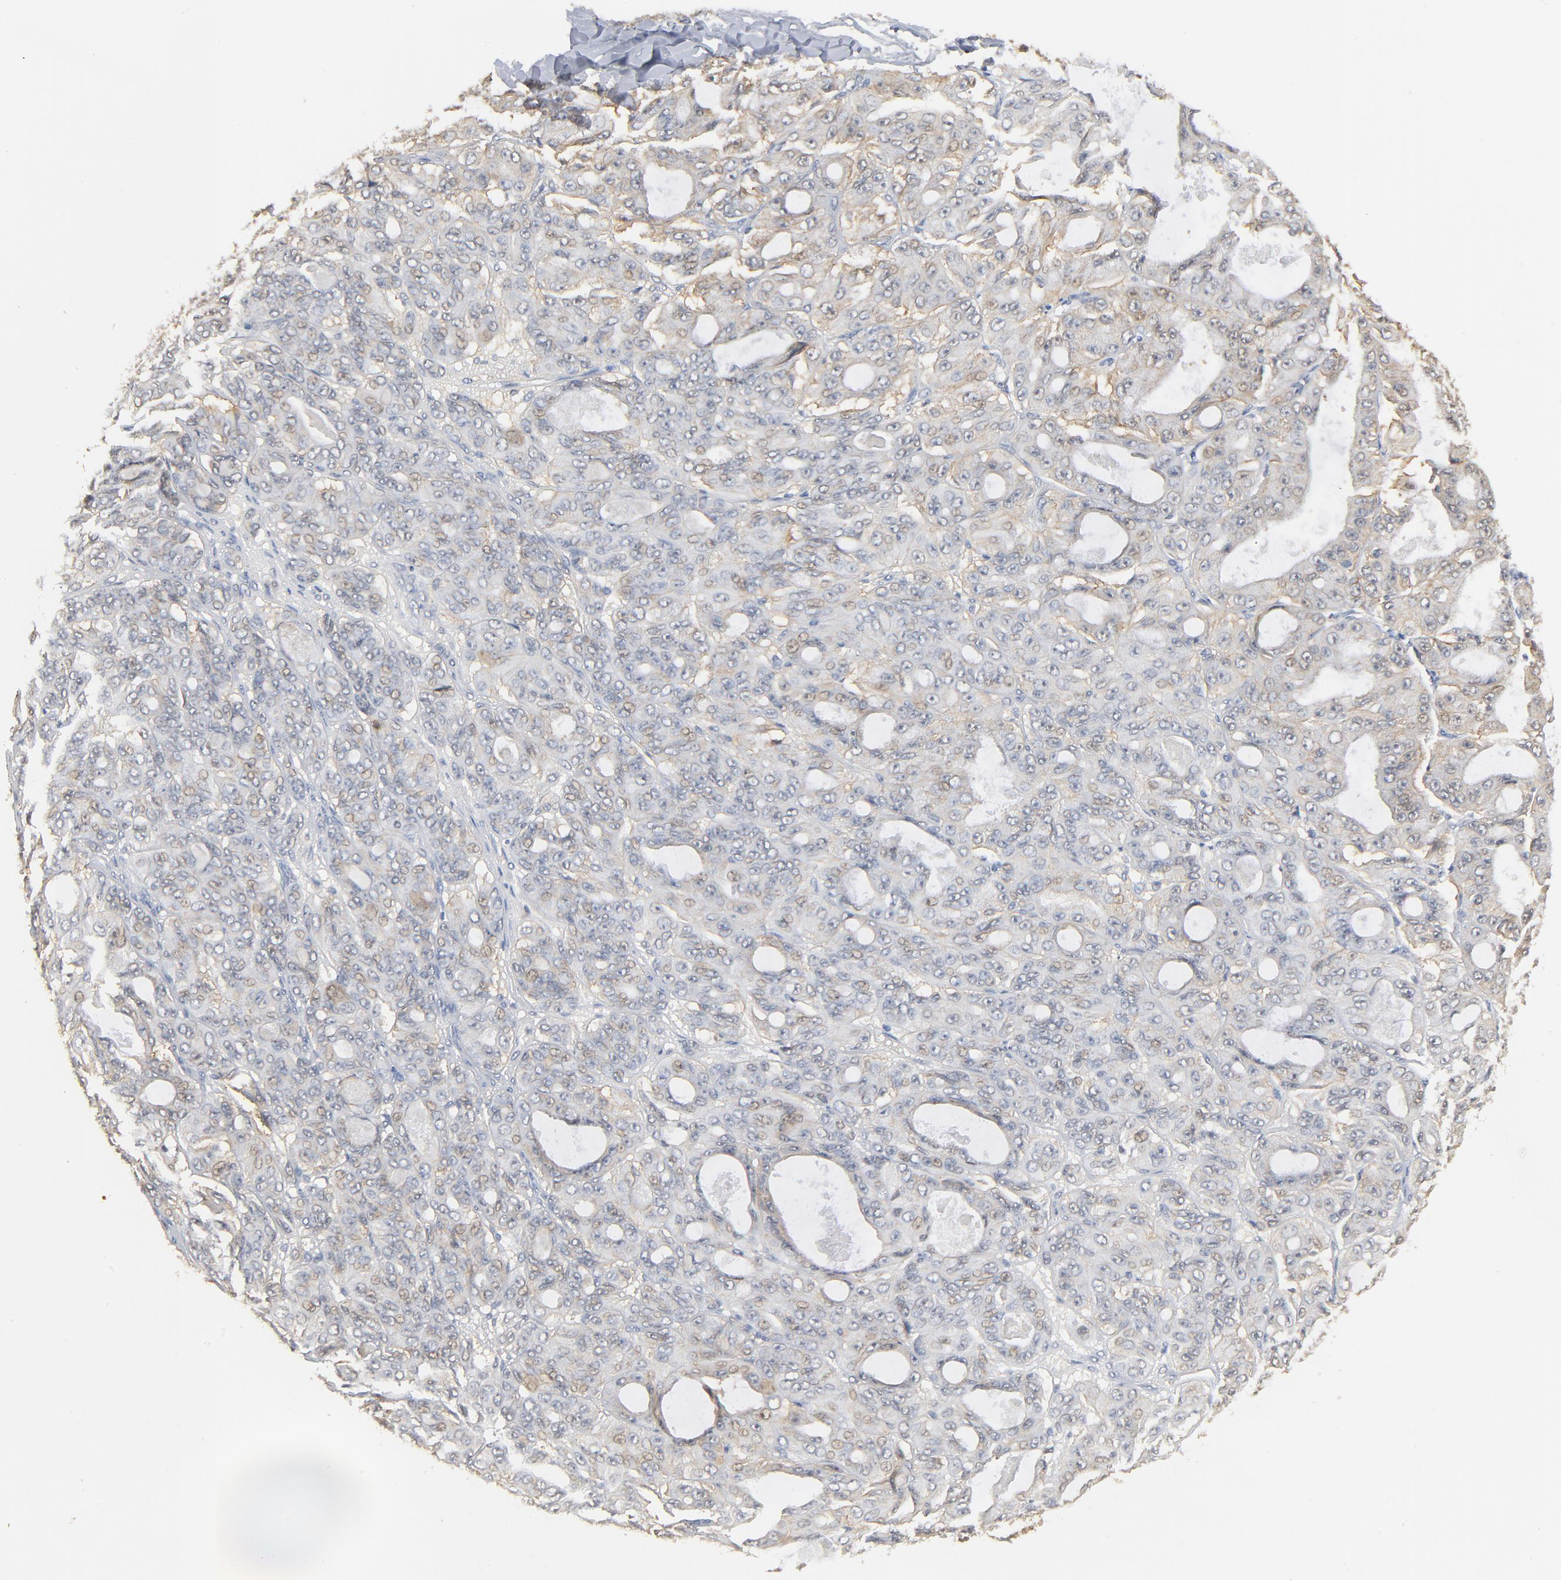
{"staining": {"intensity": "weak", "quantity": ">75%", "location": "cytoplasmic/membranous"}, "tissue": "ovarian cancer", "cell_type": "Tumor cells", "image_type": "cancer", "snomed": [{"axis": "morphology", "description": "Carcinoma, endometroid"}, {"axis": "topography", "description": "Ovary"}], "caption": "Immunohistochemistry of ovarian cancer (endometroid carcinoma) reveals low levels of weak cytoplasmic/membranous staining in approximately >75% of tumor cells.", "gene": "EPCAM", "patient": {"sex": "female", "age": 61}}